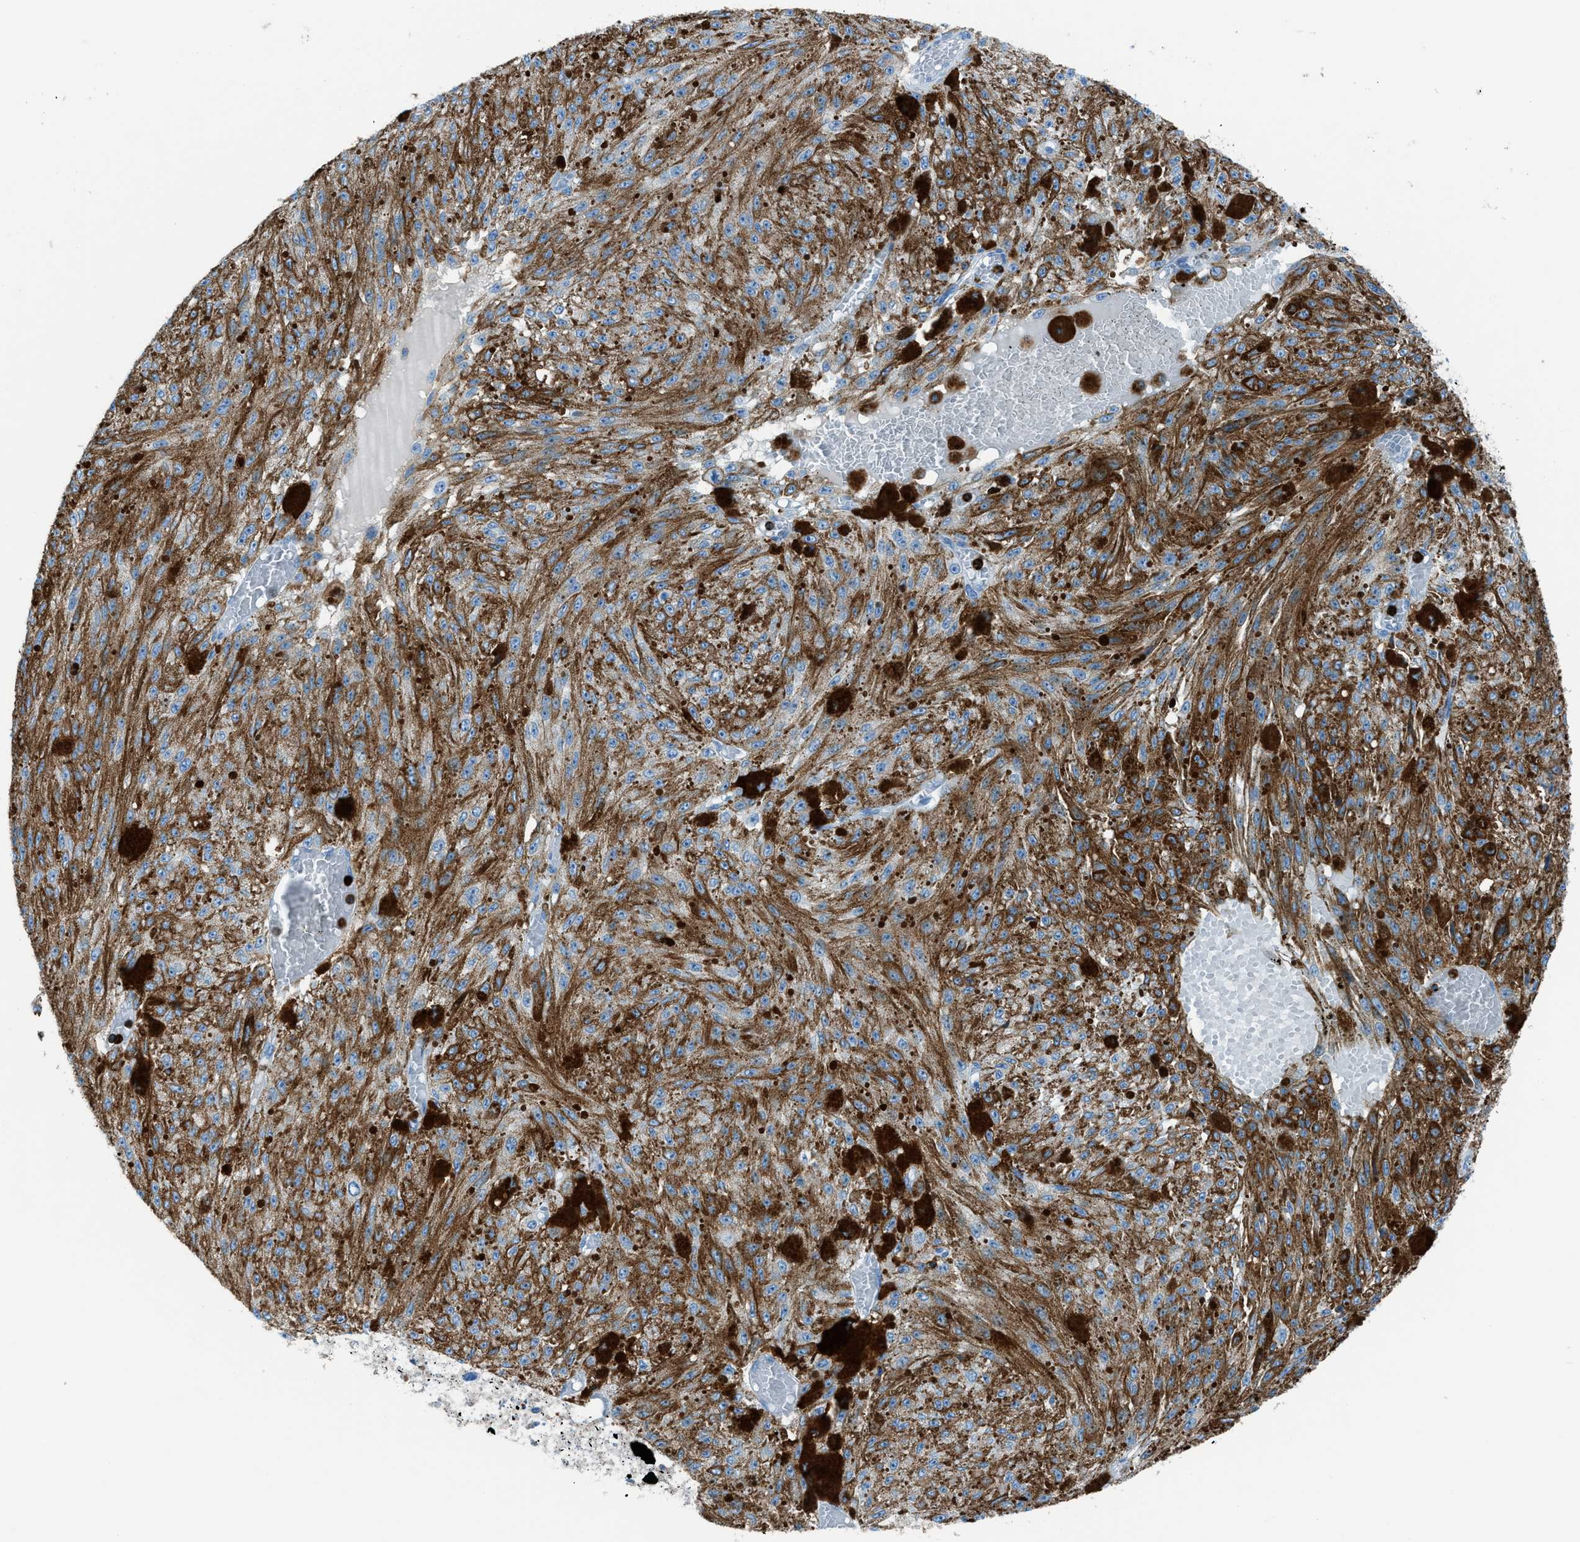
{"staining": {"intensity": "strong", "quantity": ">75%", "location": "cytoplasmic/membranous"}, "tissue": "melanoma", "cell_type": "Tumor cells", "image_type": "cancer", "snomed": [{"axis": "morphology", "description": "Malignant melanoma, NOS"}, {"axis": "topography", "description": "Other"}], "caption": "About >75% of tumor cells in melanoma exhibit strong cytoplasmic/membranous protein expression as visualized by brown immunohistochemical staining.", "gene": "ITGB2", "patient": {"sex": "male", "age": 79}}